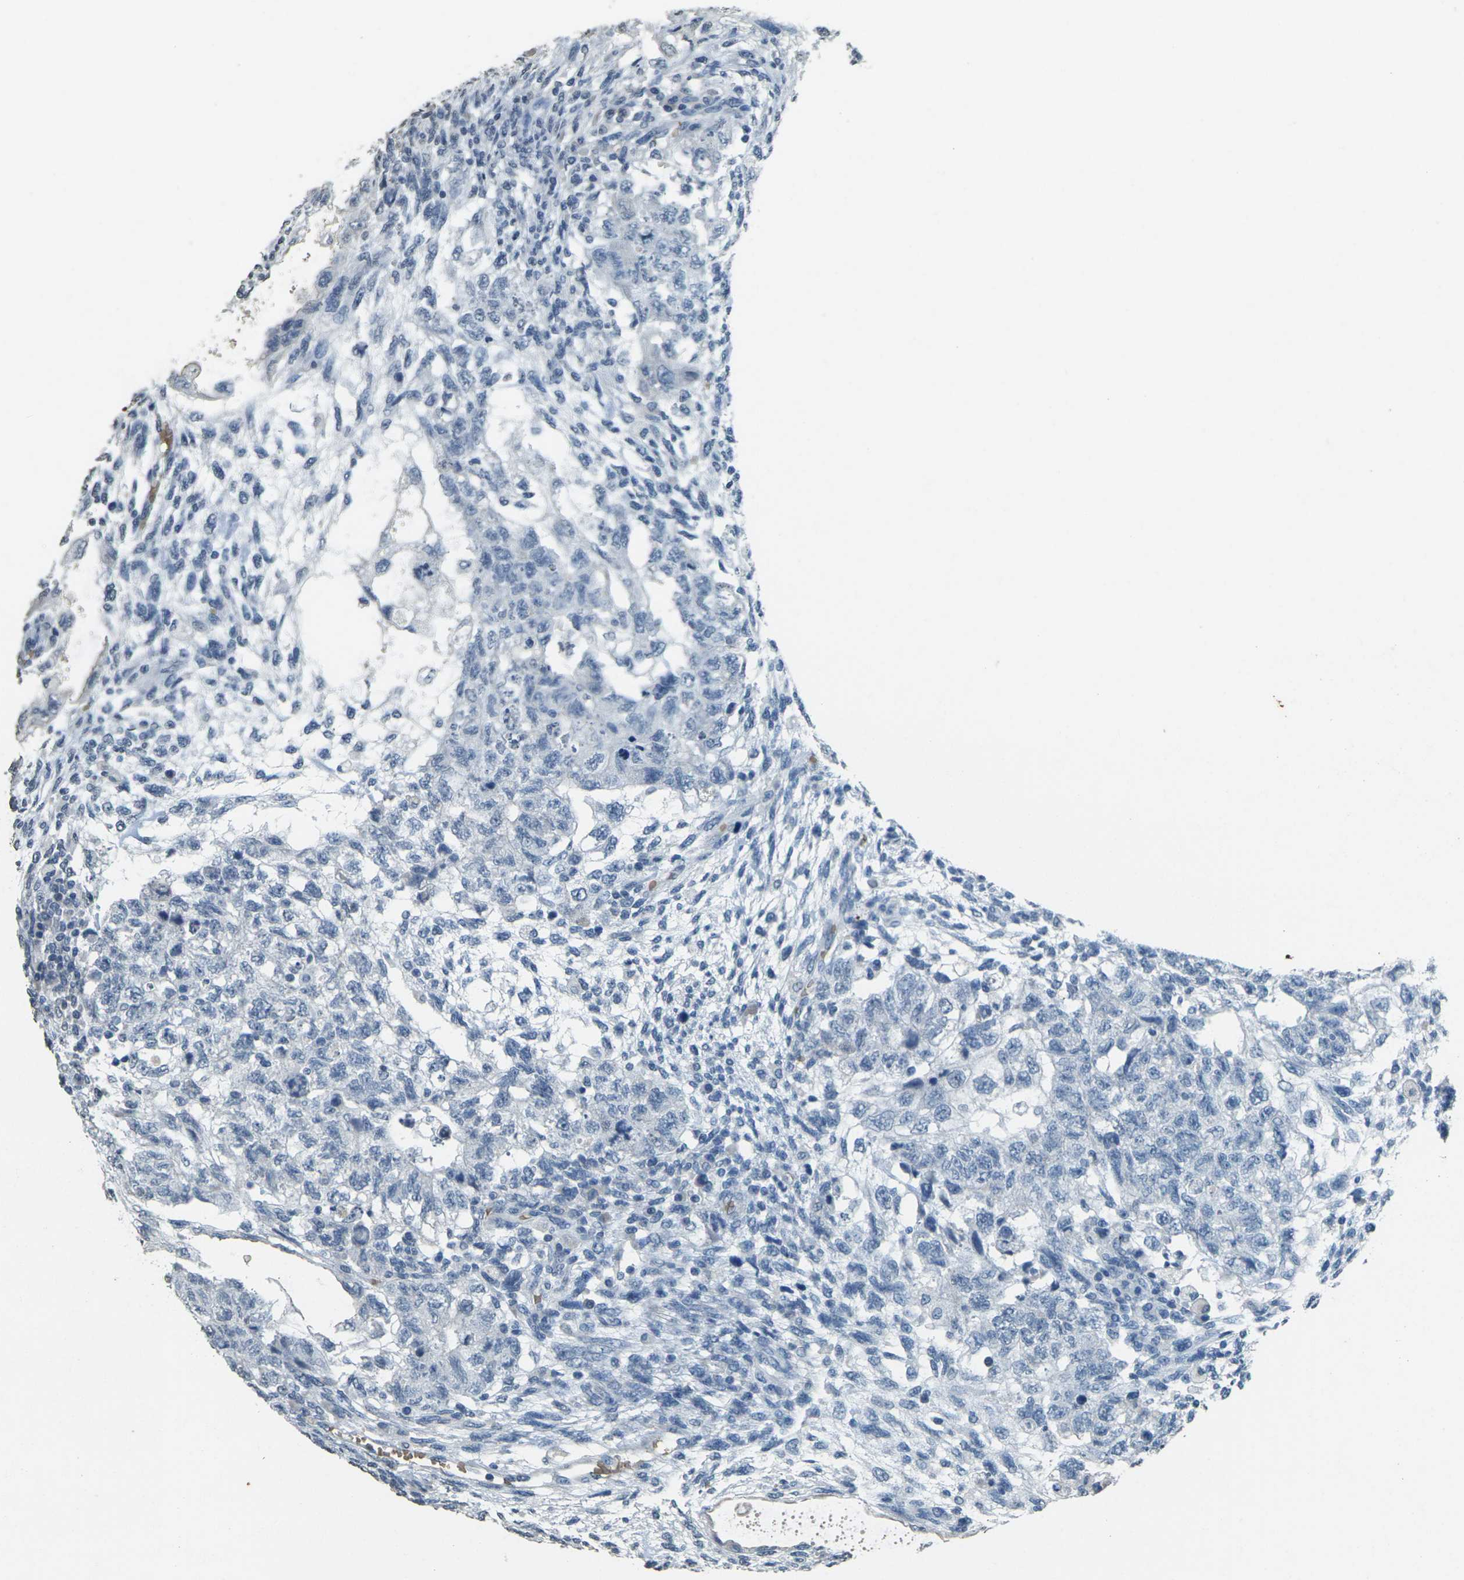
{"staining": {"intensity": "negative", "quantity": "none", "location": "none"}, "tissue": "testis cancer", "cell_type": "Tumor cells", "image_type": "cancer", "snomed": [{"axis": "morphology", "description": "Normal tissue, NOS"}, {"axis": "morphology", "description": "Carcinoma, Embryonal, NOS"}, {"axis": "topography", "description": "Testis"}], "caption": "DAB (3,3'-diaminobenzidine) immunohistochemical staining of testis cancer (embryonal carcinoma) exhibits no significant staining in tumor cells.", "gene": "HBB", "patient": {"sex": "male", "age": 36}}